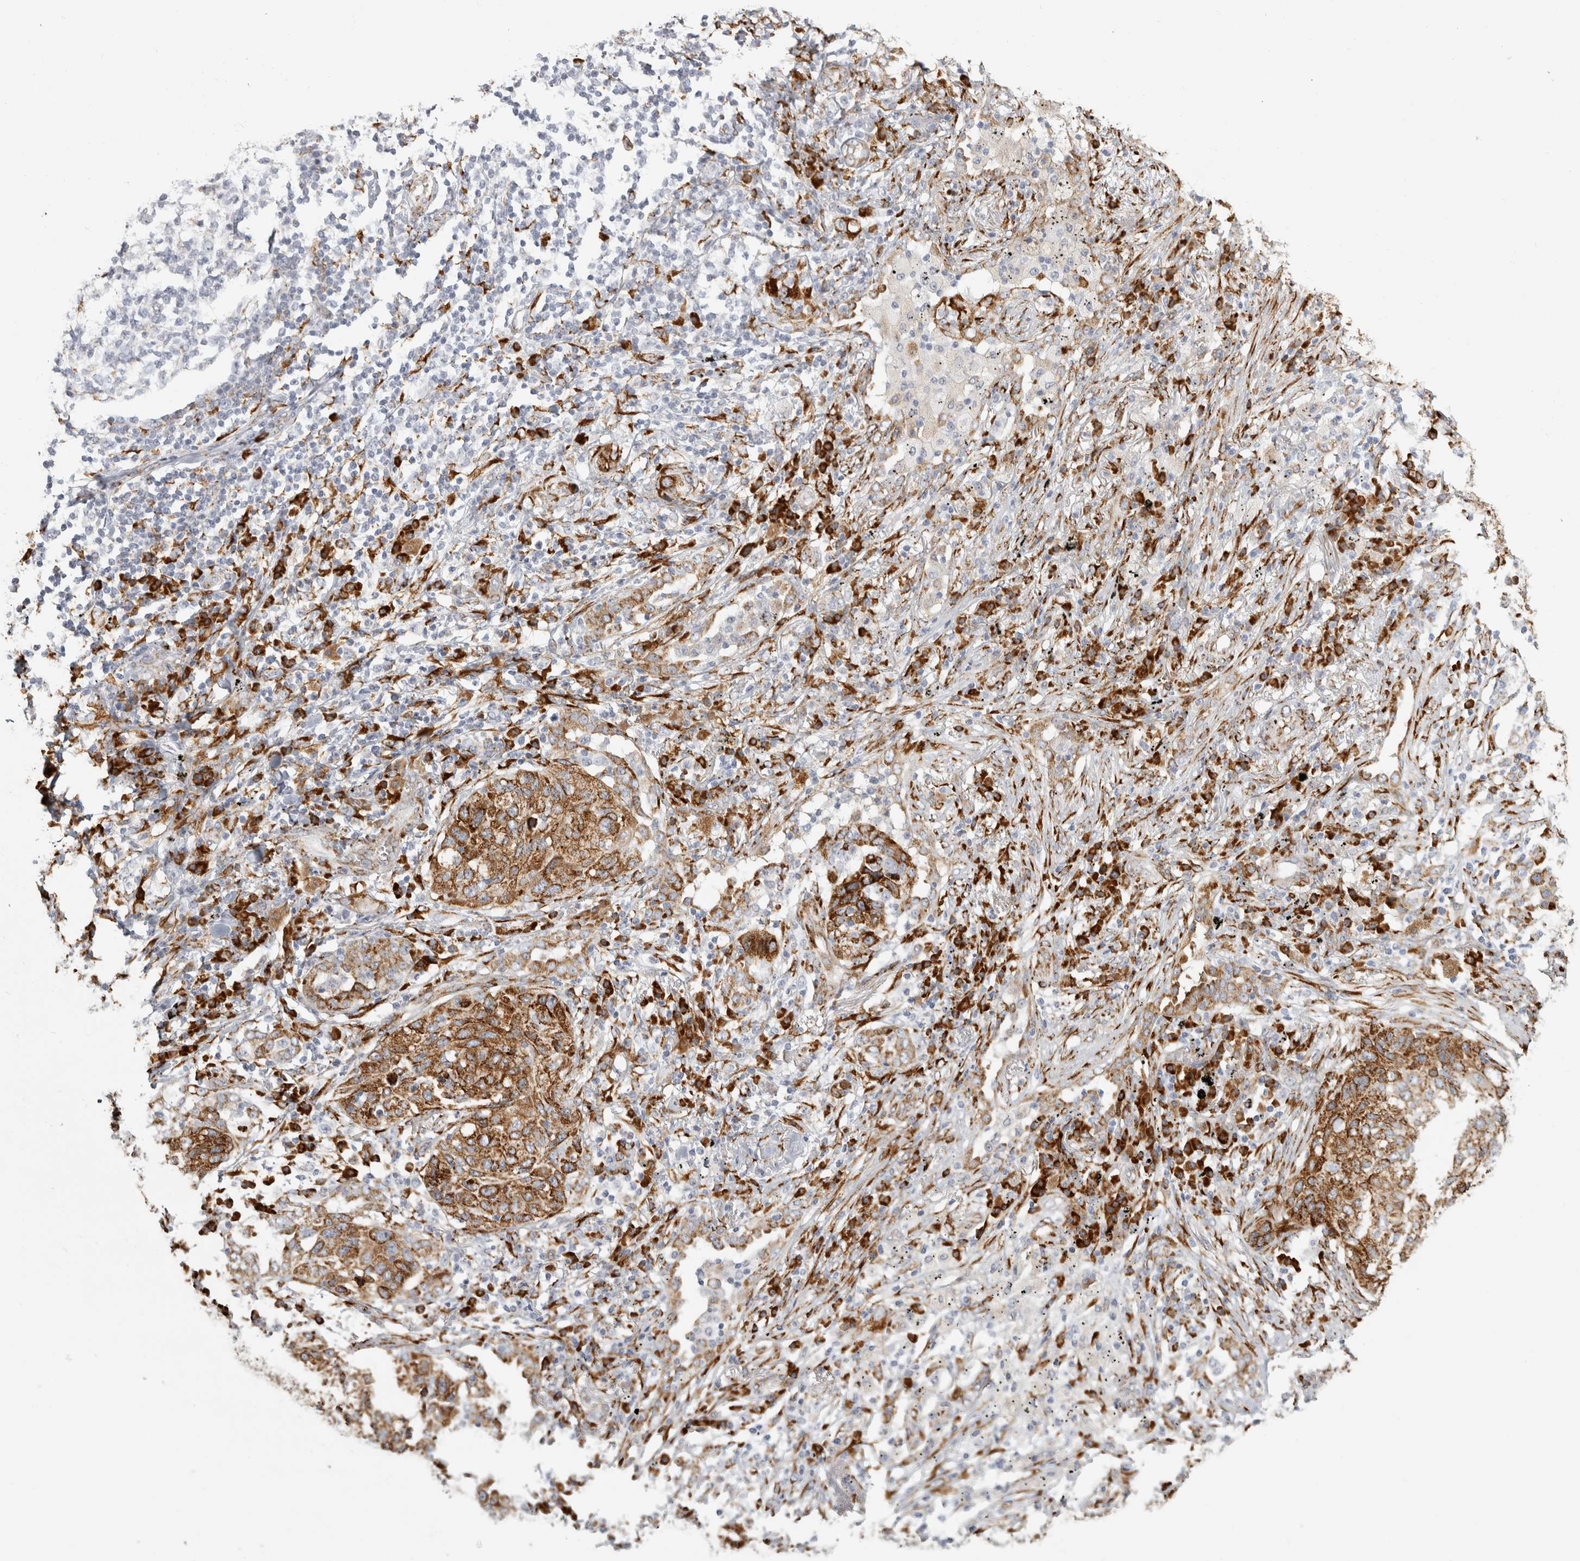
{"staining": {"intensity": "strong", "quantity": ">75%", "location": "cytoplasmic/membranous"}, "tissue": "lung cancer", "cell_type": "Tumor cells", "image_type": "cancer", "snomed": [{"axis": "morphology", "description": "Squamous cell carcinoma, NOS"}, {"axis": "topography", "description": "Lung"}], "caption": "Squamous cell carcinoma (lung) stained for a protein reveals strong cytoplasmic/membranous positivity in tumor cells.", "gene": "OSTN", "patient": {"sex": "female", "age": 63}}